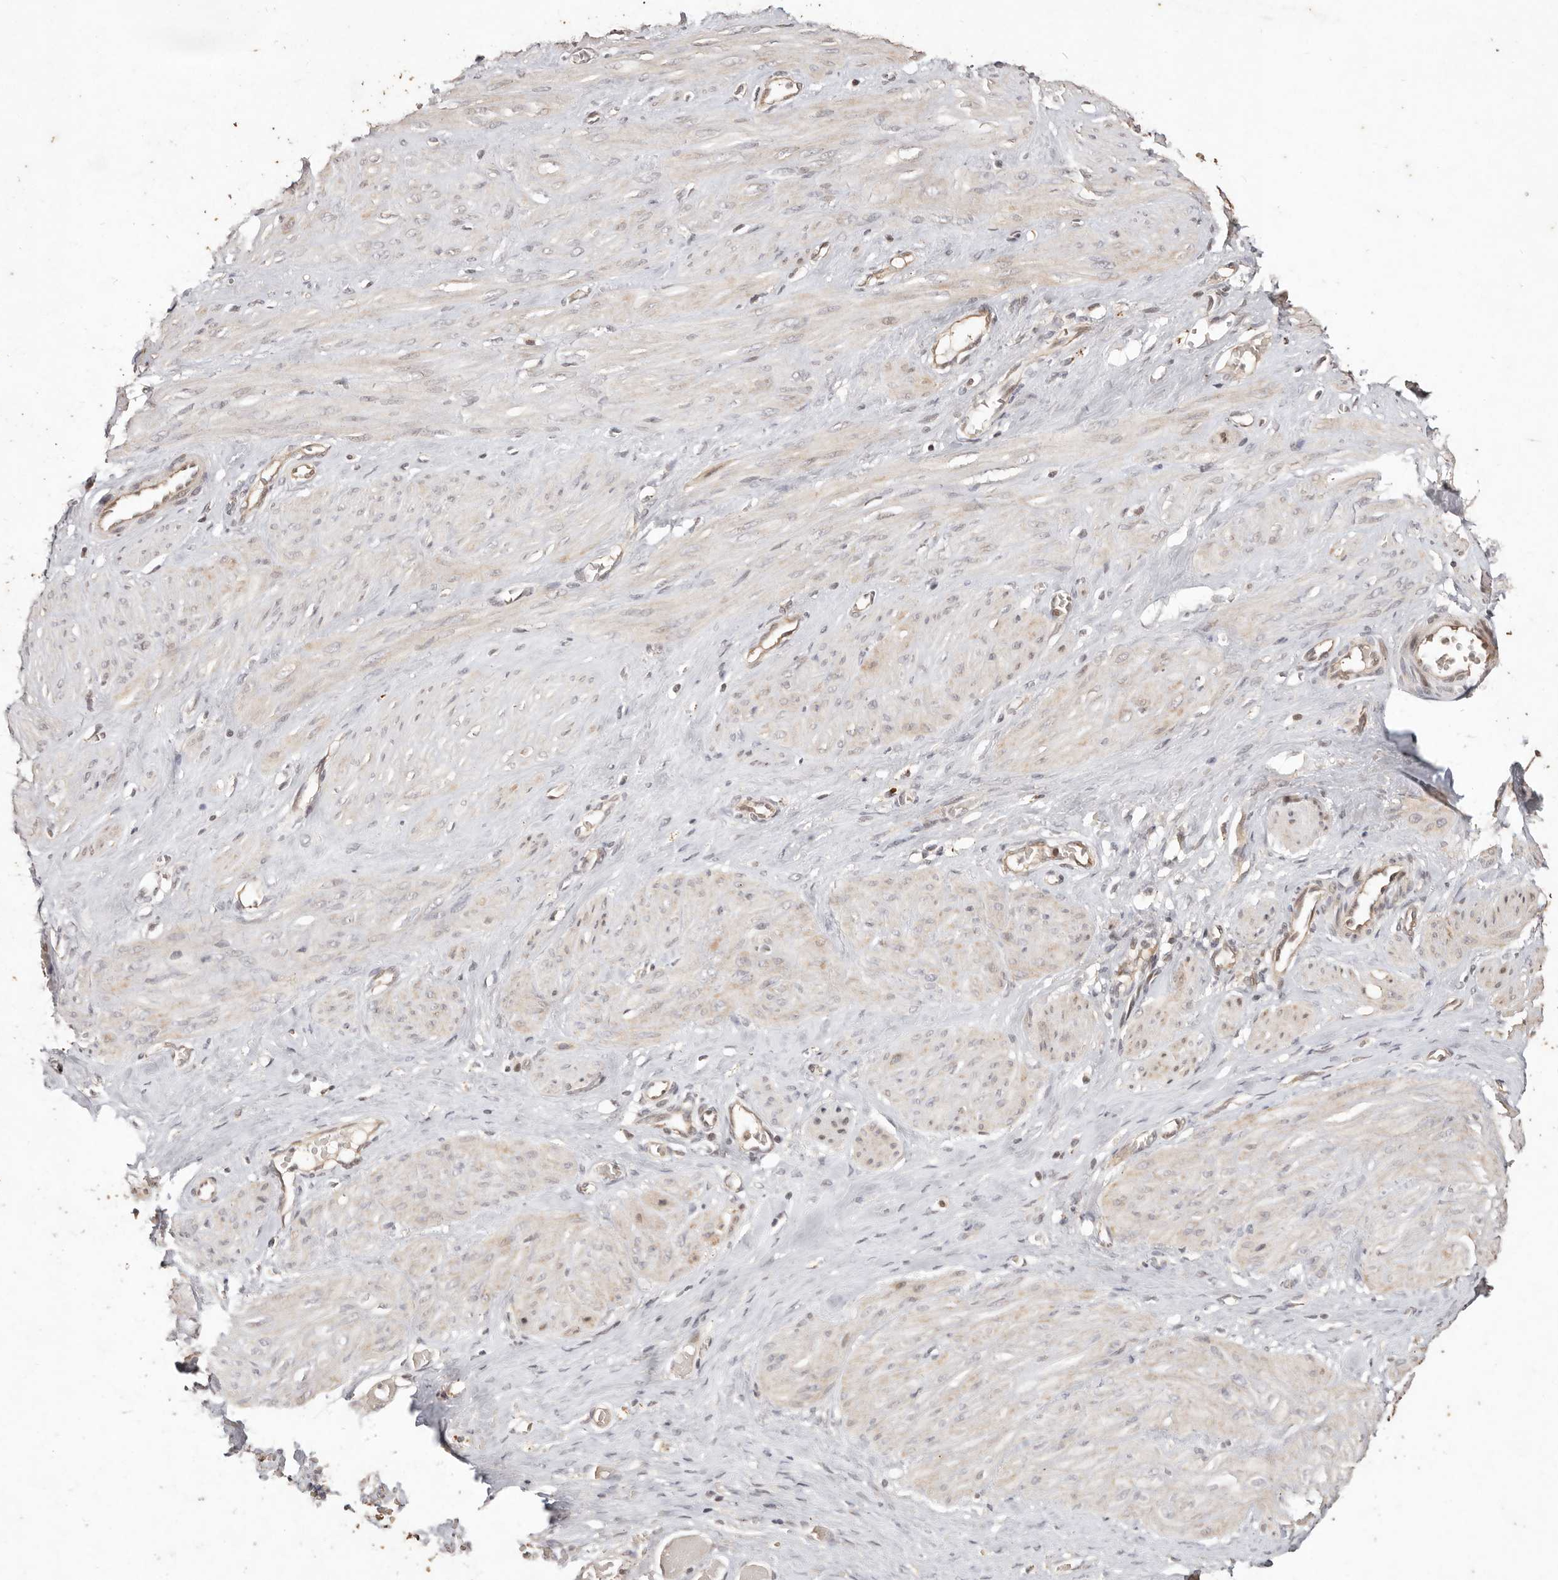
{"staining": {"intensity": "weak", "quantity": ">75%", "location": "cytoplasmic/membranous"}, "tissue": "smooth muscle", "cell_type": "Smooth muscle cells", "image_type": "normal", "snomed": [{"axis": "morphology", "description": "Normal tissue, NOS"}, {"axis": "topography", "description": "Endometrium"}], "caption": "The immunohistochemical stain highlights weak cytoplasmic/membranous staining in smooth muscle cells of unremarkable smooth muscle. (IHC, brightfield microscopy, high magnification).", "gene": "KIF9", "patient": {"sex": "female", "age": 33}}